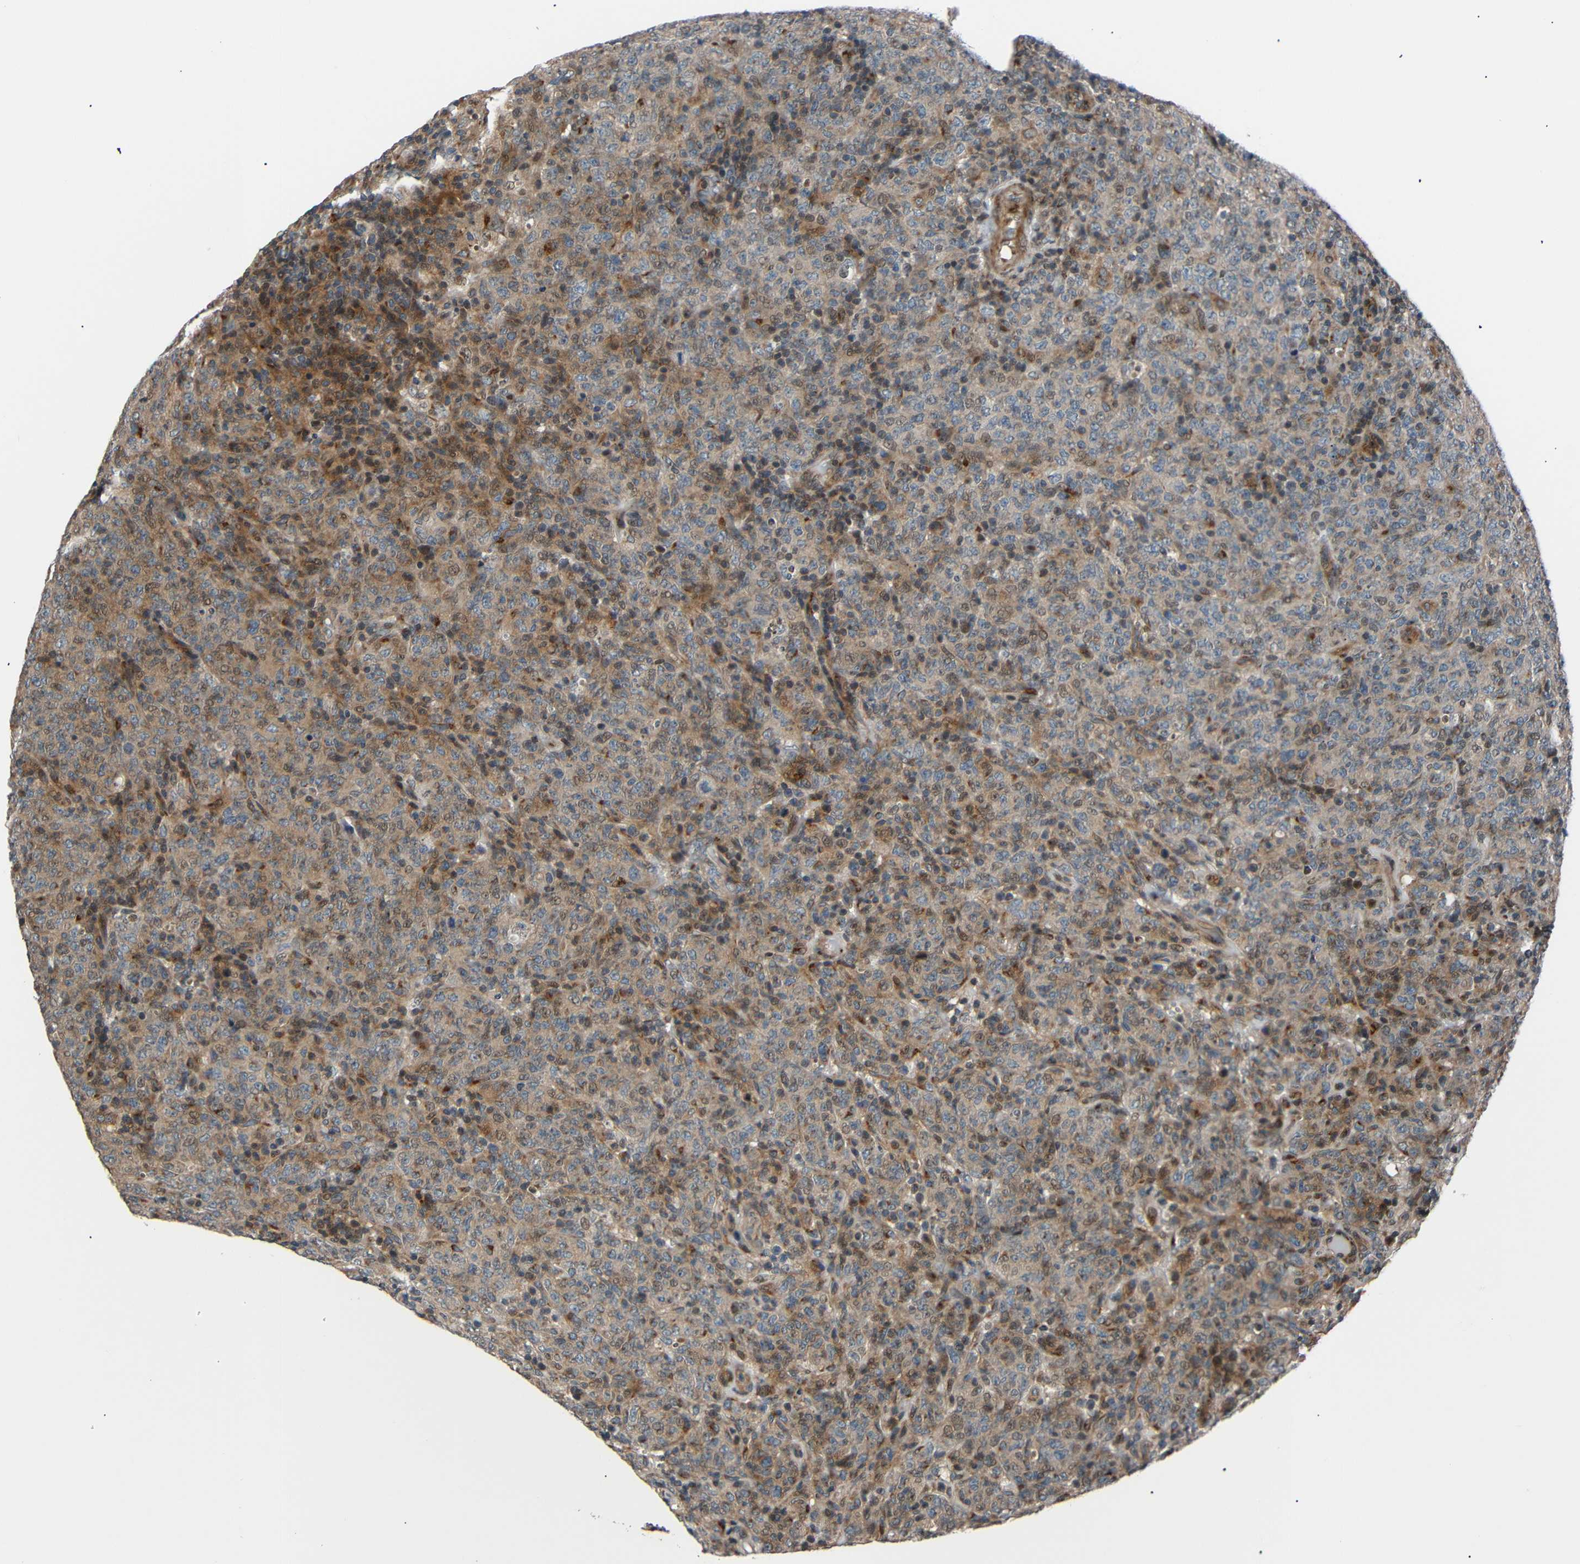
{"staining": {"intensity": "weak", "quantity": ">75%", "location": "cytoplasmic/membranous,nuclear"}, "tissue": "lymphoma", "cell_type": "Tumor cells", "image_type": "cancer", "snomed": [{"axis": "morphology", "description": "Malignant lymphoma, non-Hodgkin's type, High grade"}, {"axis": "topography", "description": "Tonsil"}], "caption": "Immunohistochemical staining of human lymphoma displays weak cytoplasmic/membranous and nuclear protein expression in approximately >75% of tumor cells. The protein of interest is stained brown, and the nuclei are stained in blue (DAB (3,3'-diaminobenzidine) IHC with brightfield microscopy, high magnification).", "gene": "AKAP9", "patient": {"sex": "female", "age": 36}}